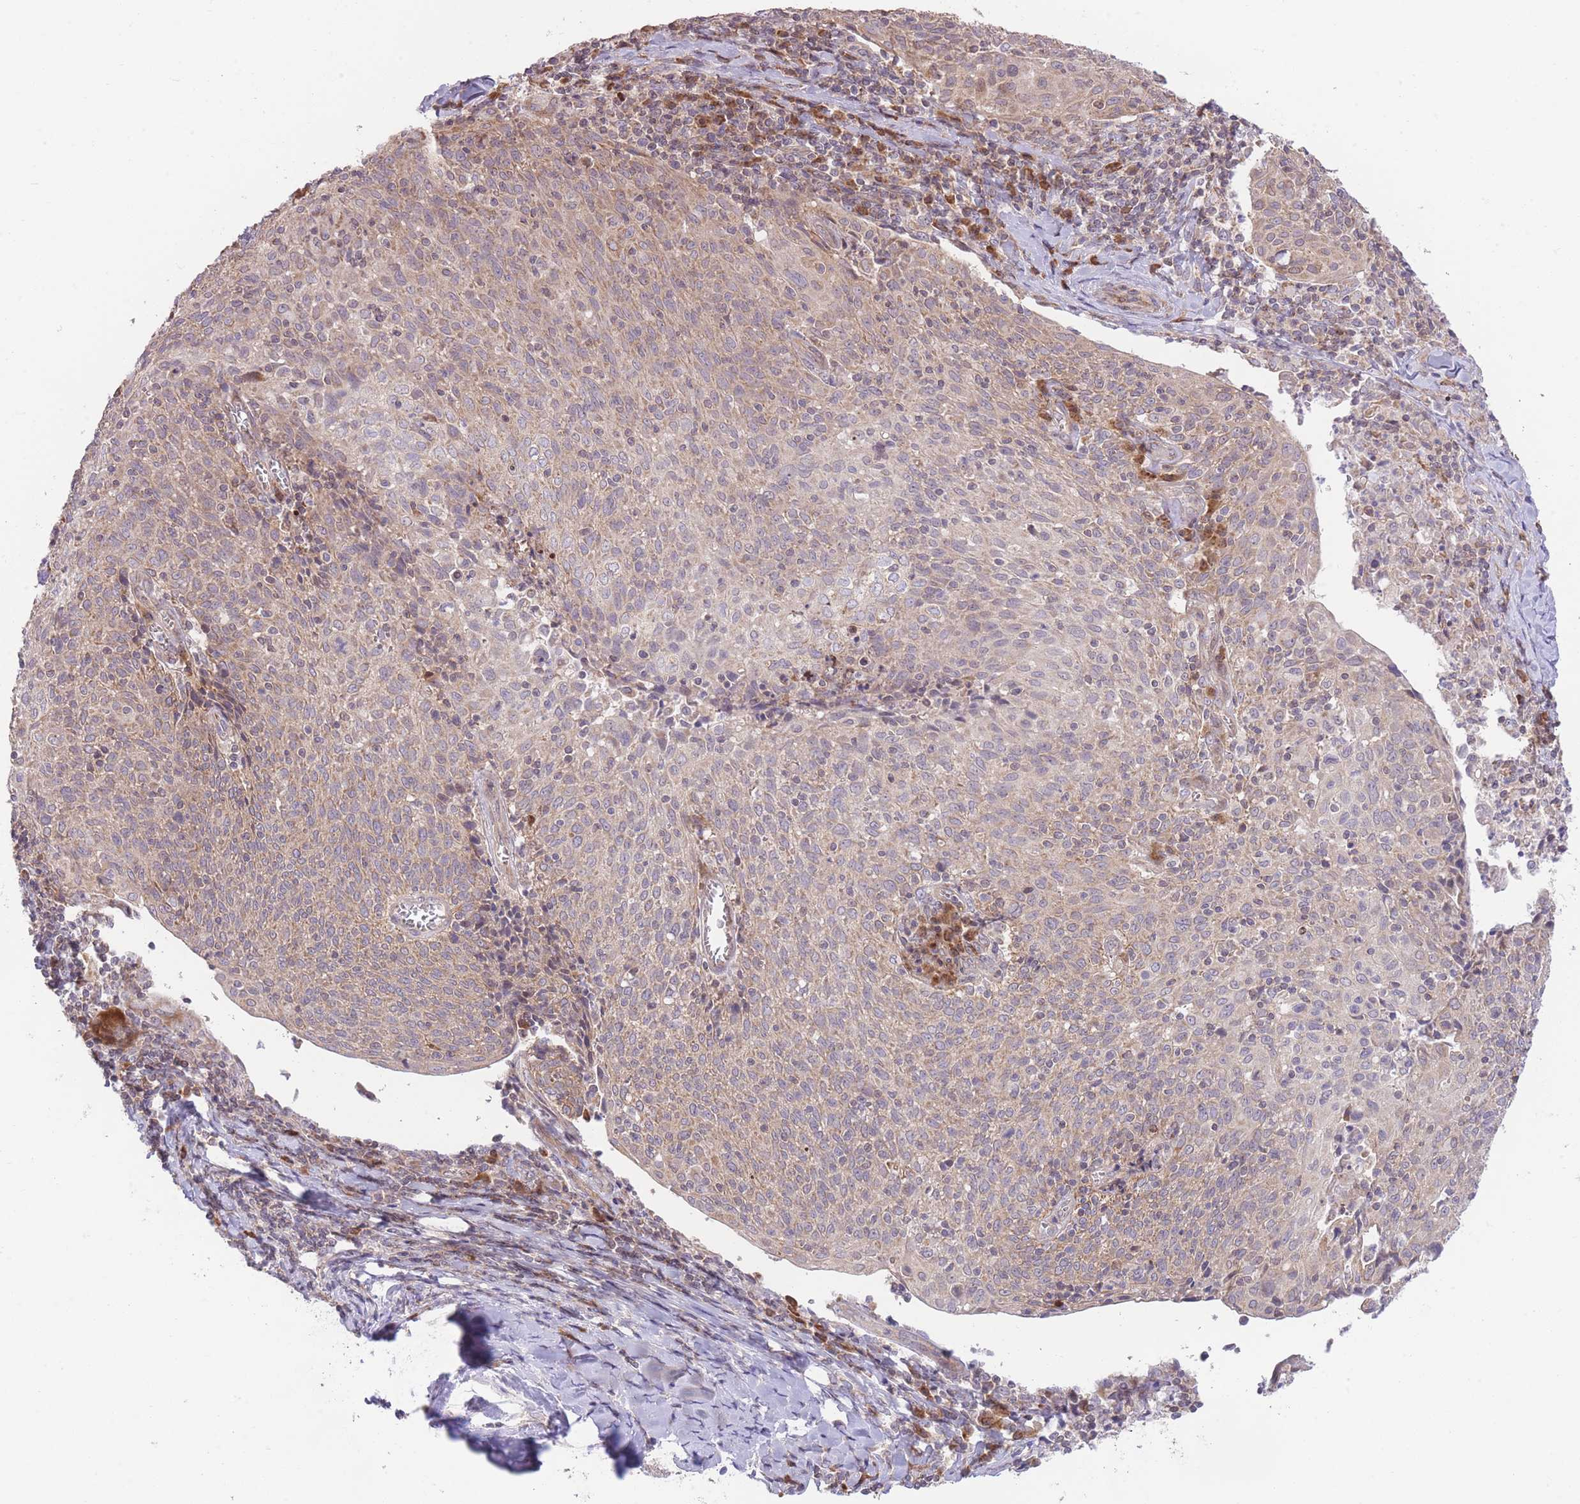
{"staining": {"intensity": "weak", "quantity": "25%-75%", "location": "cytoplasmic/membranous"}, "tissue": "cervical cancer", "cell_type": "Tumor cells", "image_type": "cancer", "snomed": [{"axis": "morphology", "description": "Squamous cell carcinoma, NOS"}, {"axis": "topography", "description": "Cervix"}], "caption": "DAB immunohistochemical staining of human cervical cancer shows weak cytoplasmic/membranous protein positivity in about 25%-75% of tumor cells. The staining was performed using DAB to visualize the protein expression in brown, while the nuclei were stained in blue with hematoxylin (Magnification: 20x).", "gene": "BOLA2B", "patient": {"sex": "female", "age": 52}}